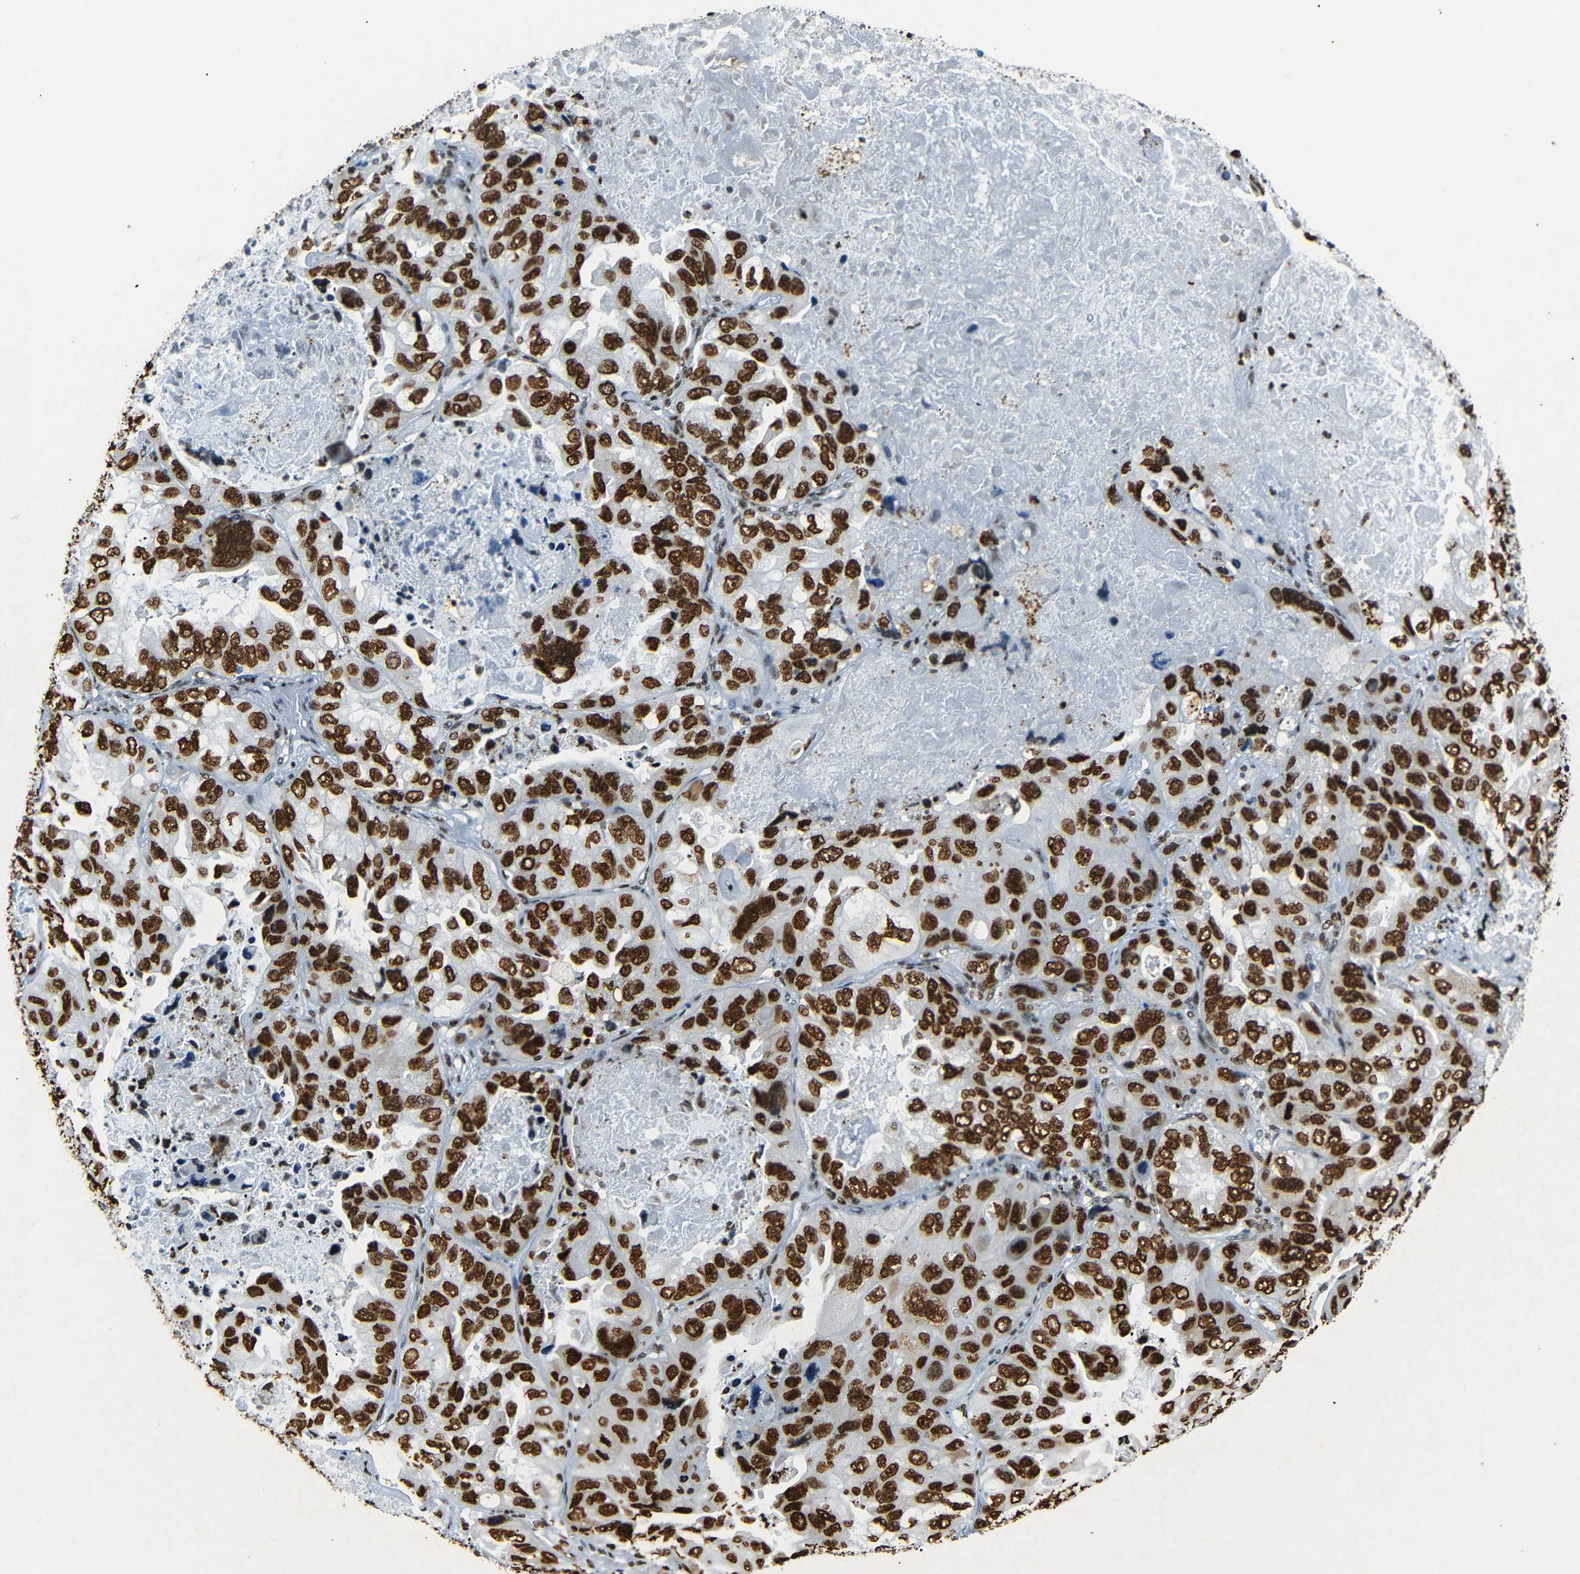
{"staining": {"intensity": "strong", "quantity": ">75%", "location": "nuclear"}, "tissue": "lung cancer", "cell_type": "Tumor cells", "image_type": "cancer", "snomed": [{"axis": "morphology", "description": "Squamous cell carcinoma, NOS"}, {"axis": "topography", "description": "Lung"}], "caption": "Immunohistochemical staining of lung squamous cell carcinoma exhibits high levels of strong nuclear staining in about >75% of tumor cells. The staining was performed using DAB (3,3'-diaminobenzidine), with brown indicating positive protein expression. Nuclei are stained blue with hematoxylin.", "gene": "HMGN1", "patient": {"sex": "female", "age": 73}}